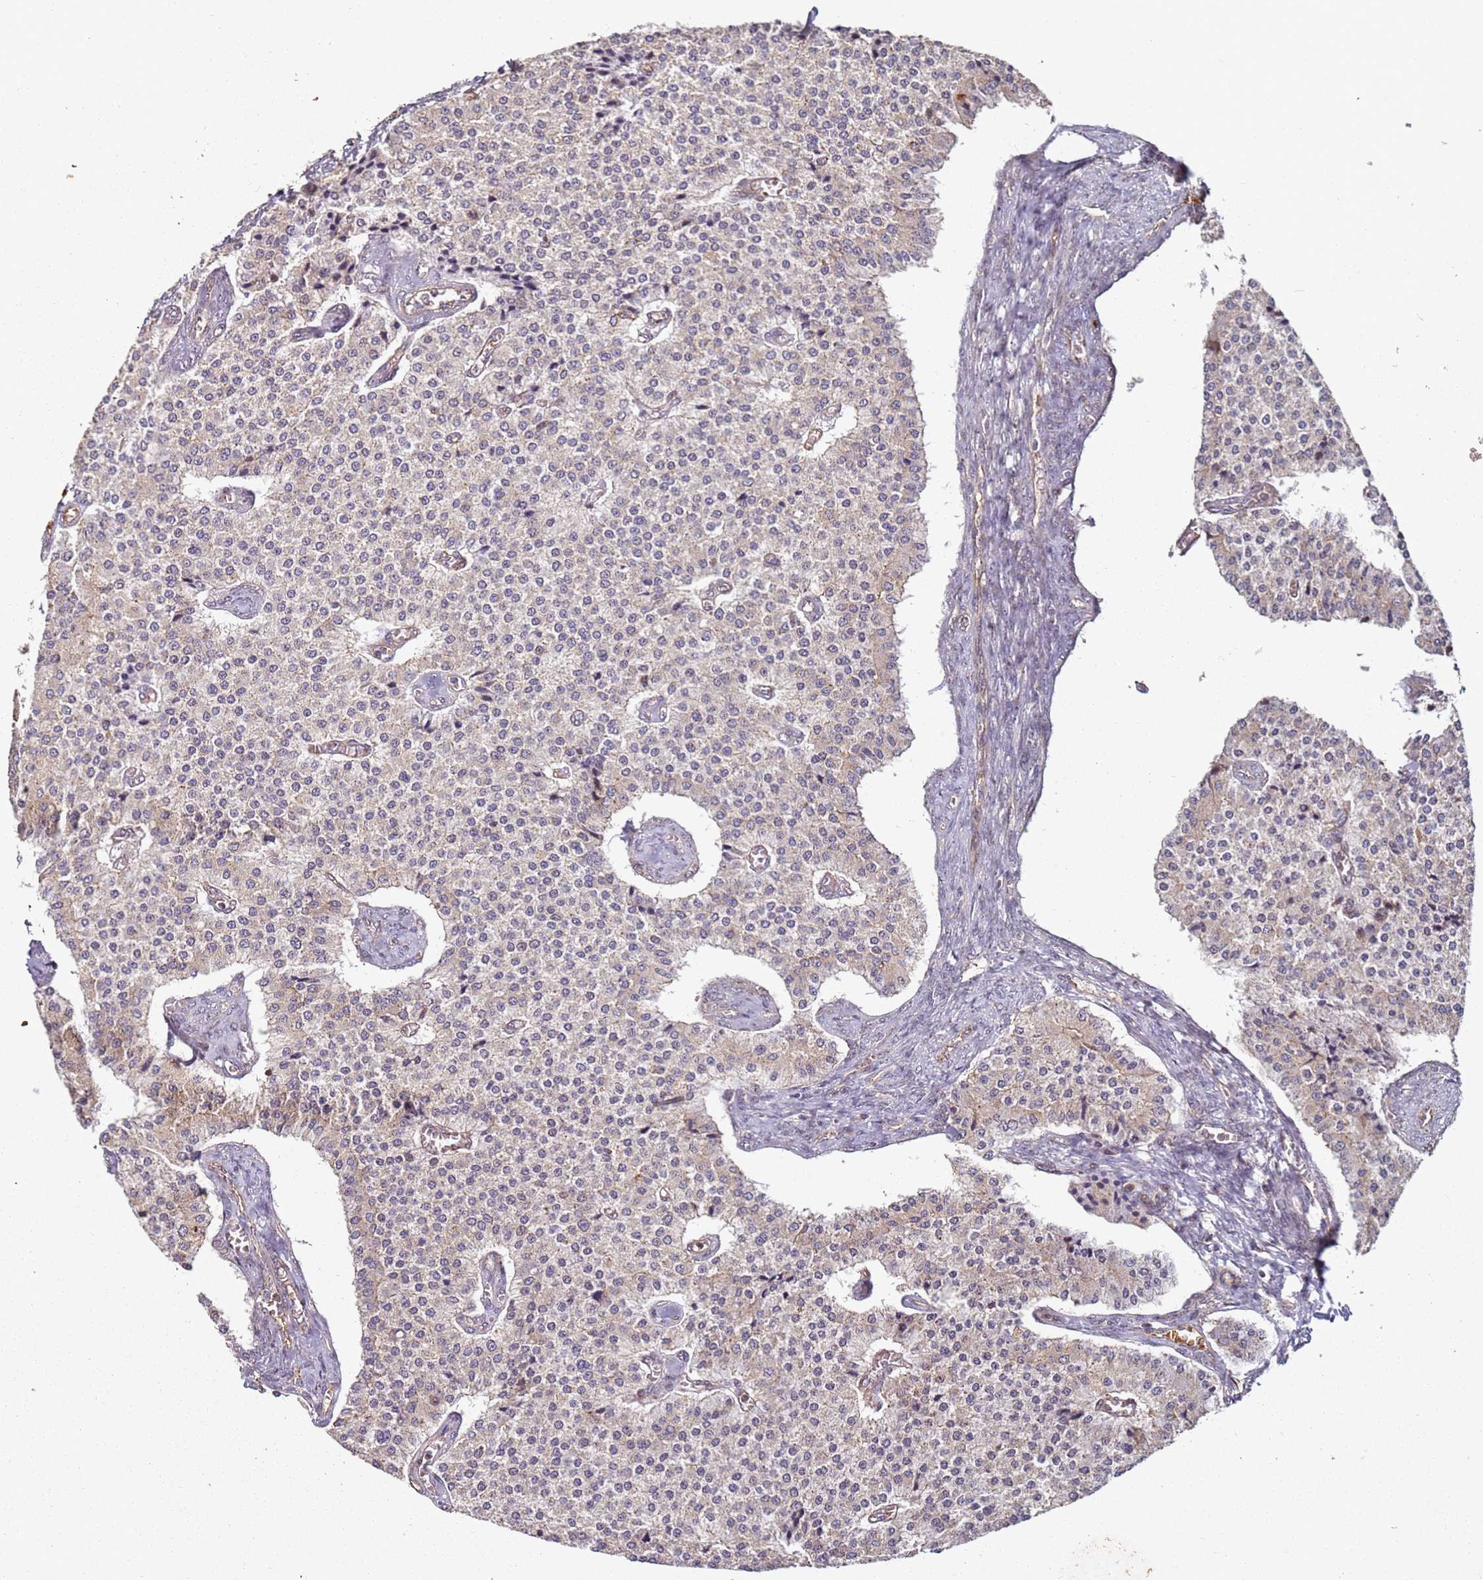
{"staining": {"intensity": "weak", "quantity": "<25%", "location": "cytoplasmic/membranous"}, "tissue": "carcinoid", "cell_type": "Tumor cells", "image_type": "cancer", "snomed": [{"axis": "morphology", "description": "Carcinoid, malignant, NOS"}, {"axis": "topography", "description": "Colon"}], "caption": "IHC image of human malignant carcinoid stained for a protein (brown), which shows no staining in tumor cells. (Brightfield microscopy of DAB (3,3'-diaminobenzidine) IHC at high magnification).", "gene": "C2CD4B", "patient": {"sex": "female", "age": 52}}